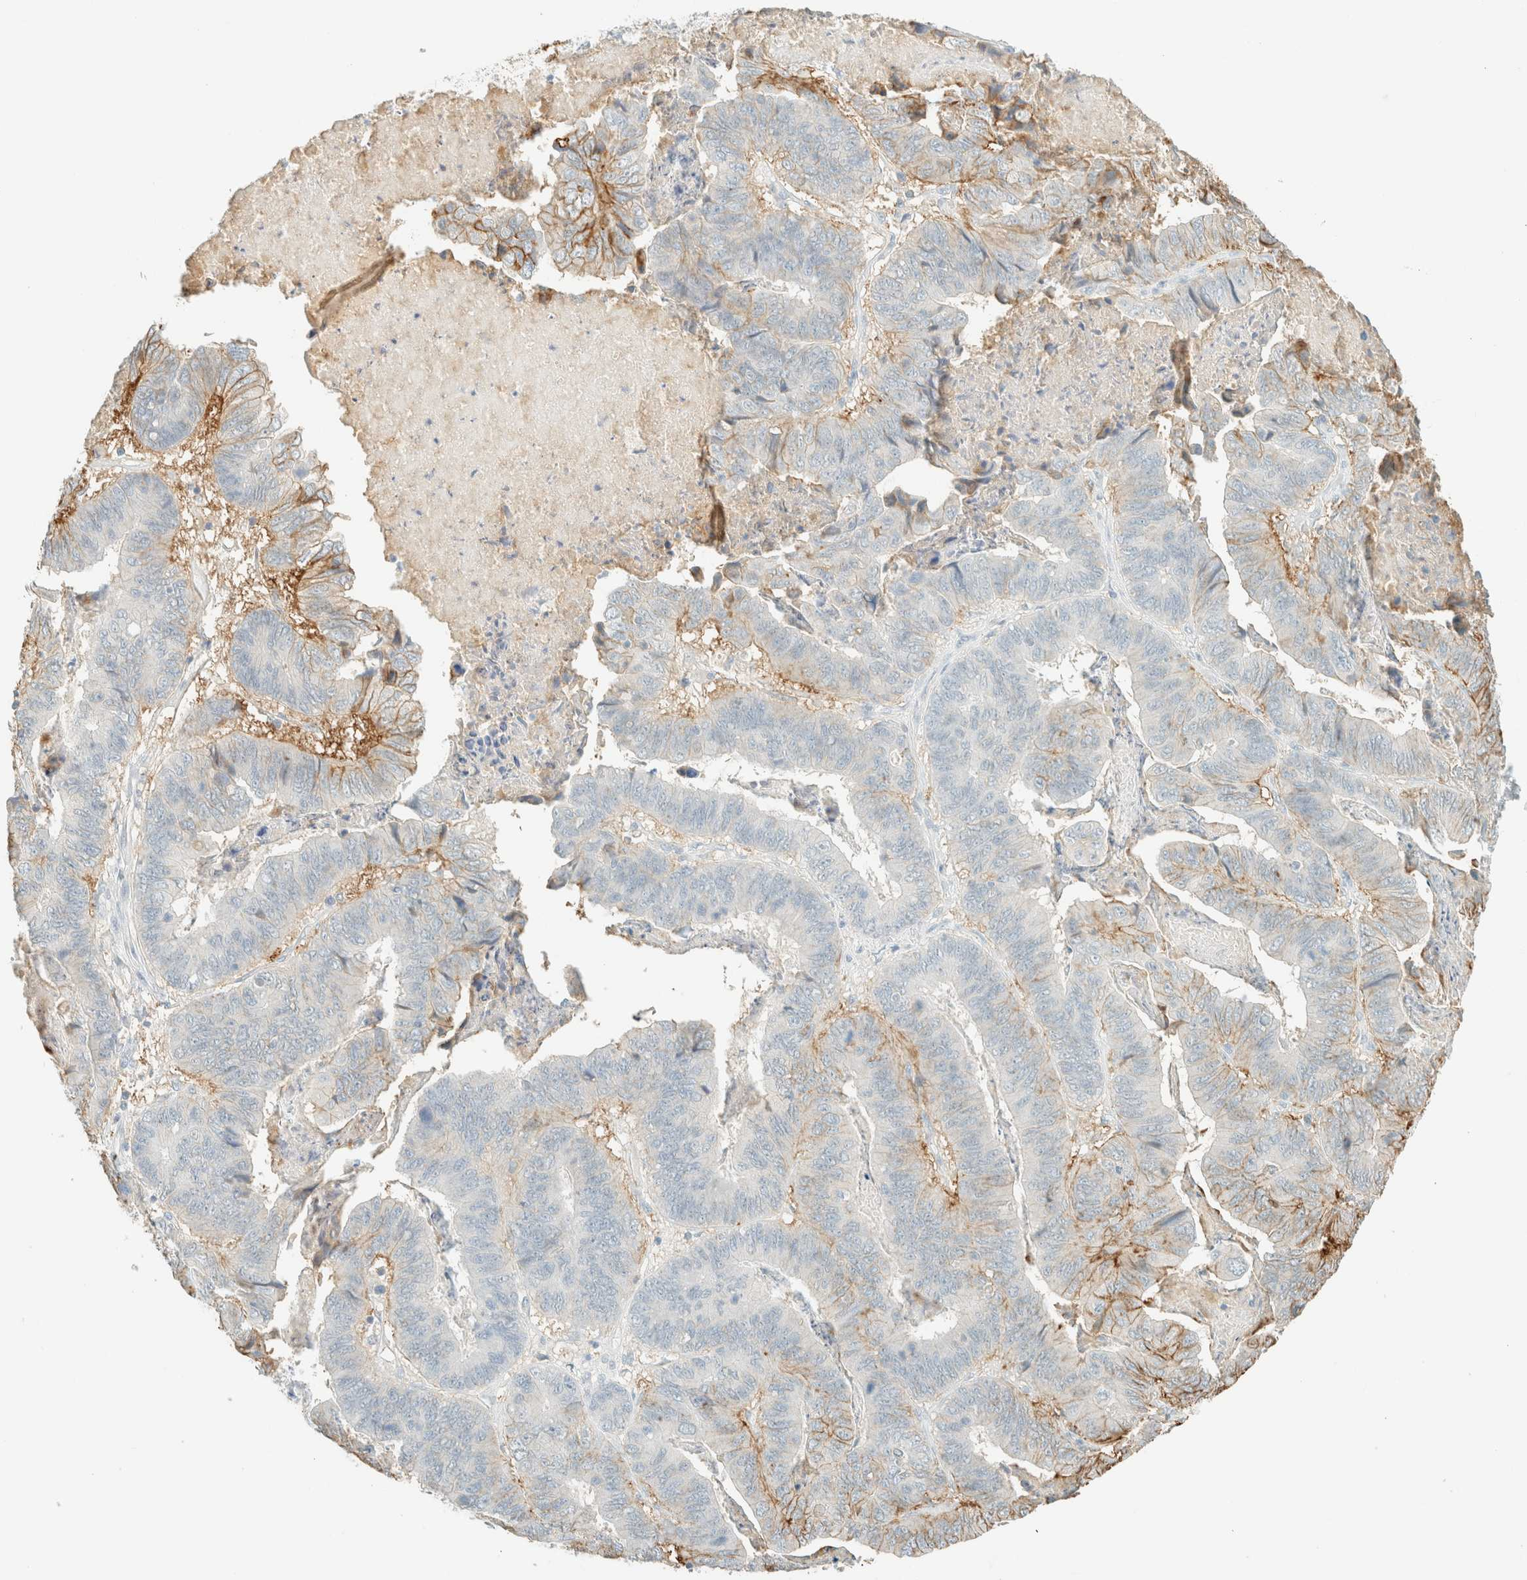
{"staining": {"intensity": "moderate", "quantity": "<25%", "location": "cytoplasmic/membranous"}, "tissue": "stomach cancer", "cell_type": "Tumor cells", "image_type": "cancer", "snomed": [{"axis": "morphology", "description": "Adenocarcinoma, NOS"}, {"axis": "topography", "description": "Stomach, lower"}], "caption": "Immunohistochemistry (IHC) image of human stomach adenocarcinoma stained for a protein (brown), which displays low levels of moderate cytoplasmic/membranous positivity in about <25% of tumor cells.", "gene": "GPA33", "patient": {"sex": "male", "age": 77}}